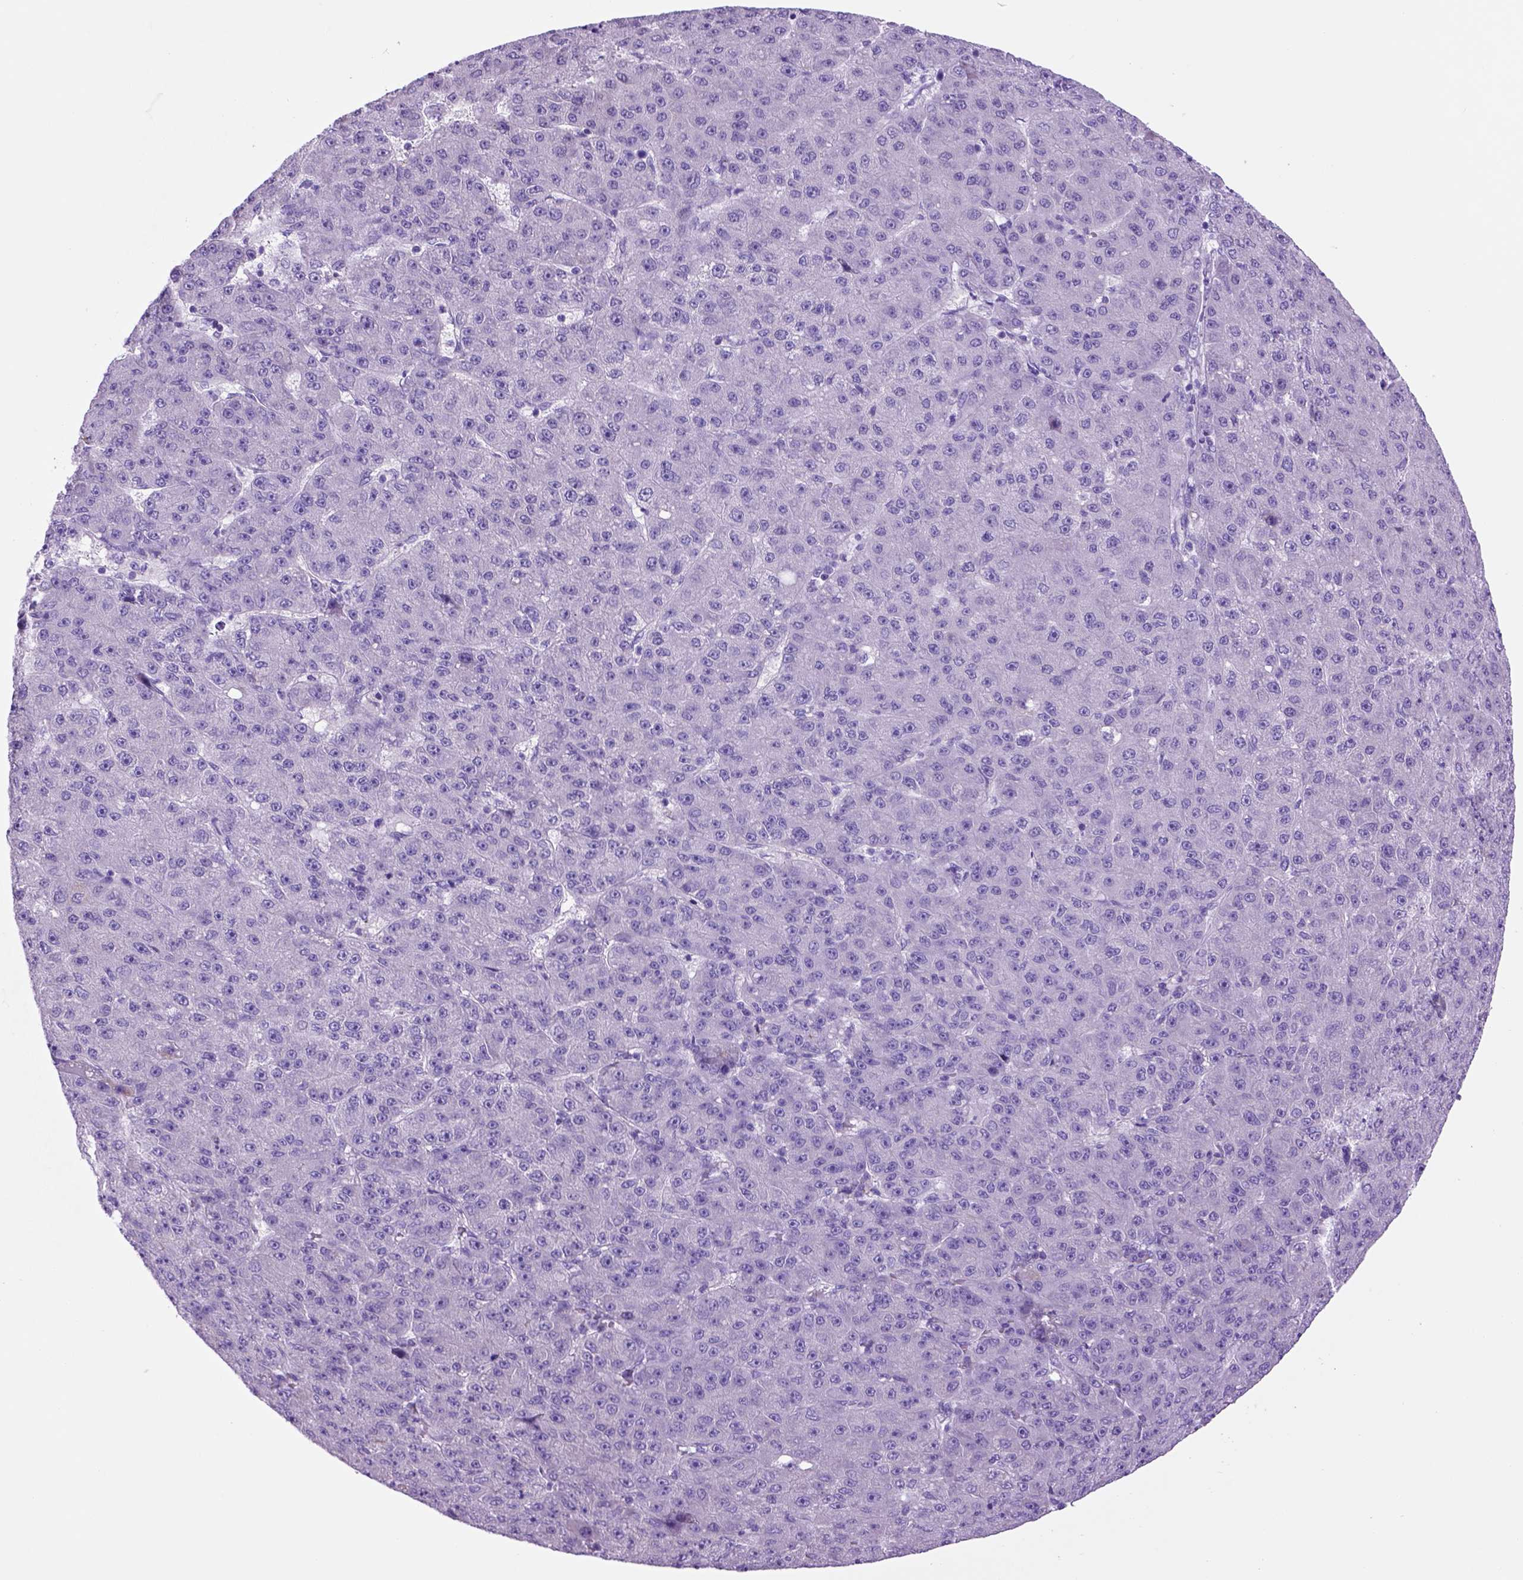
{"staining": {"intensity": "negative", "quantity": "none", "location": "none"}, "tissue": "liver cancer", "cell_type": "Tumor cells", "image_type": "cancer", "snomed": [{"axis": "morphology", "description": "Carcinoma, Hepatocellular, NOS"}, {"axis": "topography", "description": "Liver"}], "caption": "This micrograph is of hepatocellular carcinoma (liver) stained with immunohistochemistry (IHC) to label a protein in brown with the nuclei are counter-stained blue. There is no expression in tumor cells. (DAB (3,3'-diaminobenzidine) immunohistochemistry (IHC) with hematoxylin counter stain).", "gene": "HHIPL2", "patient": {"sex": "male", "age": 67}}